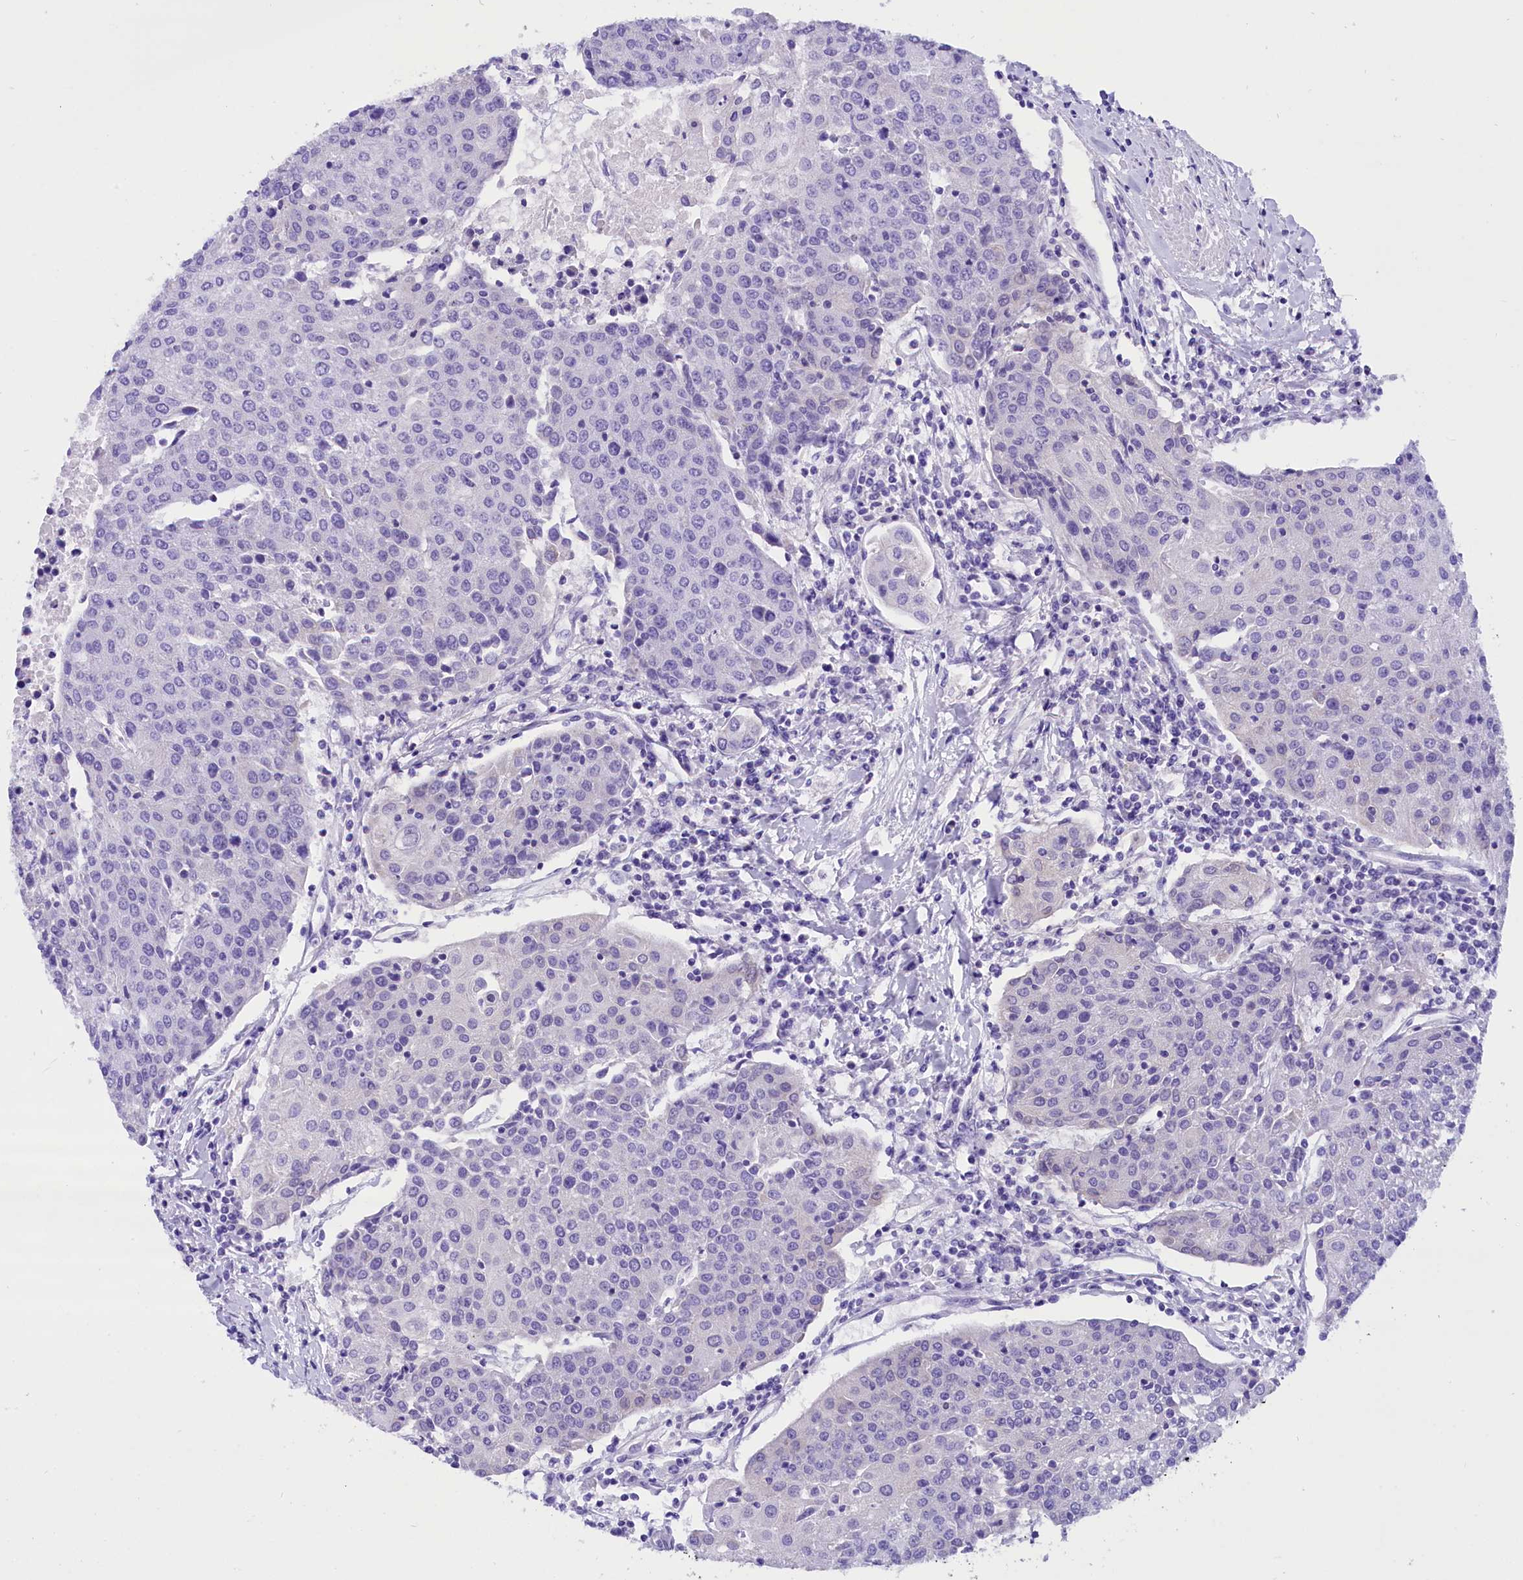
{"staining": {"intensity": "negative", "quantity": "none", "location": "none"}, "tissue": "urothelial cancer", "cell_type": "Tumor cells", "image_type": "cancer", "snomed": [{"axis": "morphology", "description": "Urothelial carcinoma, High grade"}, {"axis": "topography", "description": "Urinary bladder"}], "caption": "Immunohistochemical staining of urothelial carcinoma (high-grade) shows no significant expression in tumor cells.", "gene": "ABAT", "patient": {"sex": "female", "age": 85}}